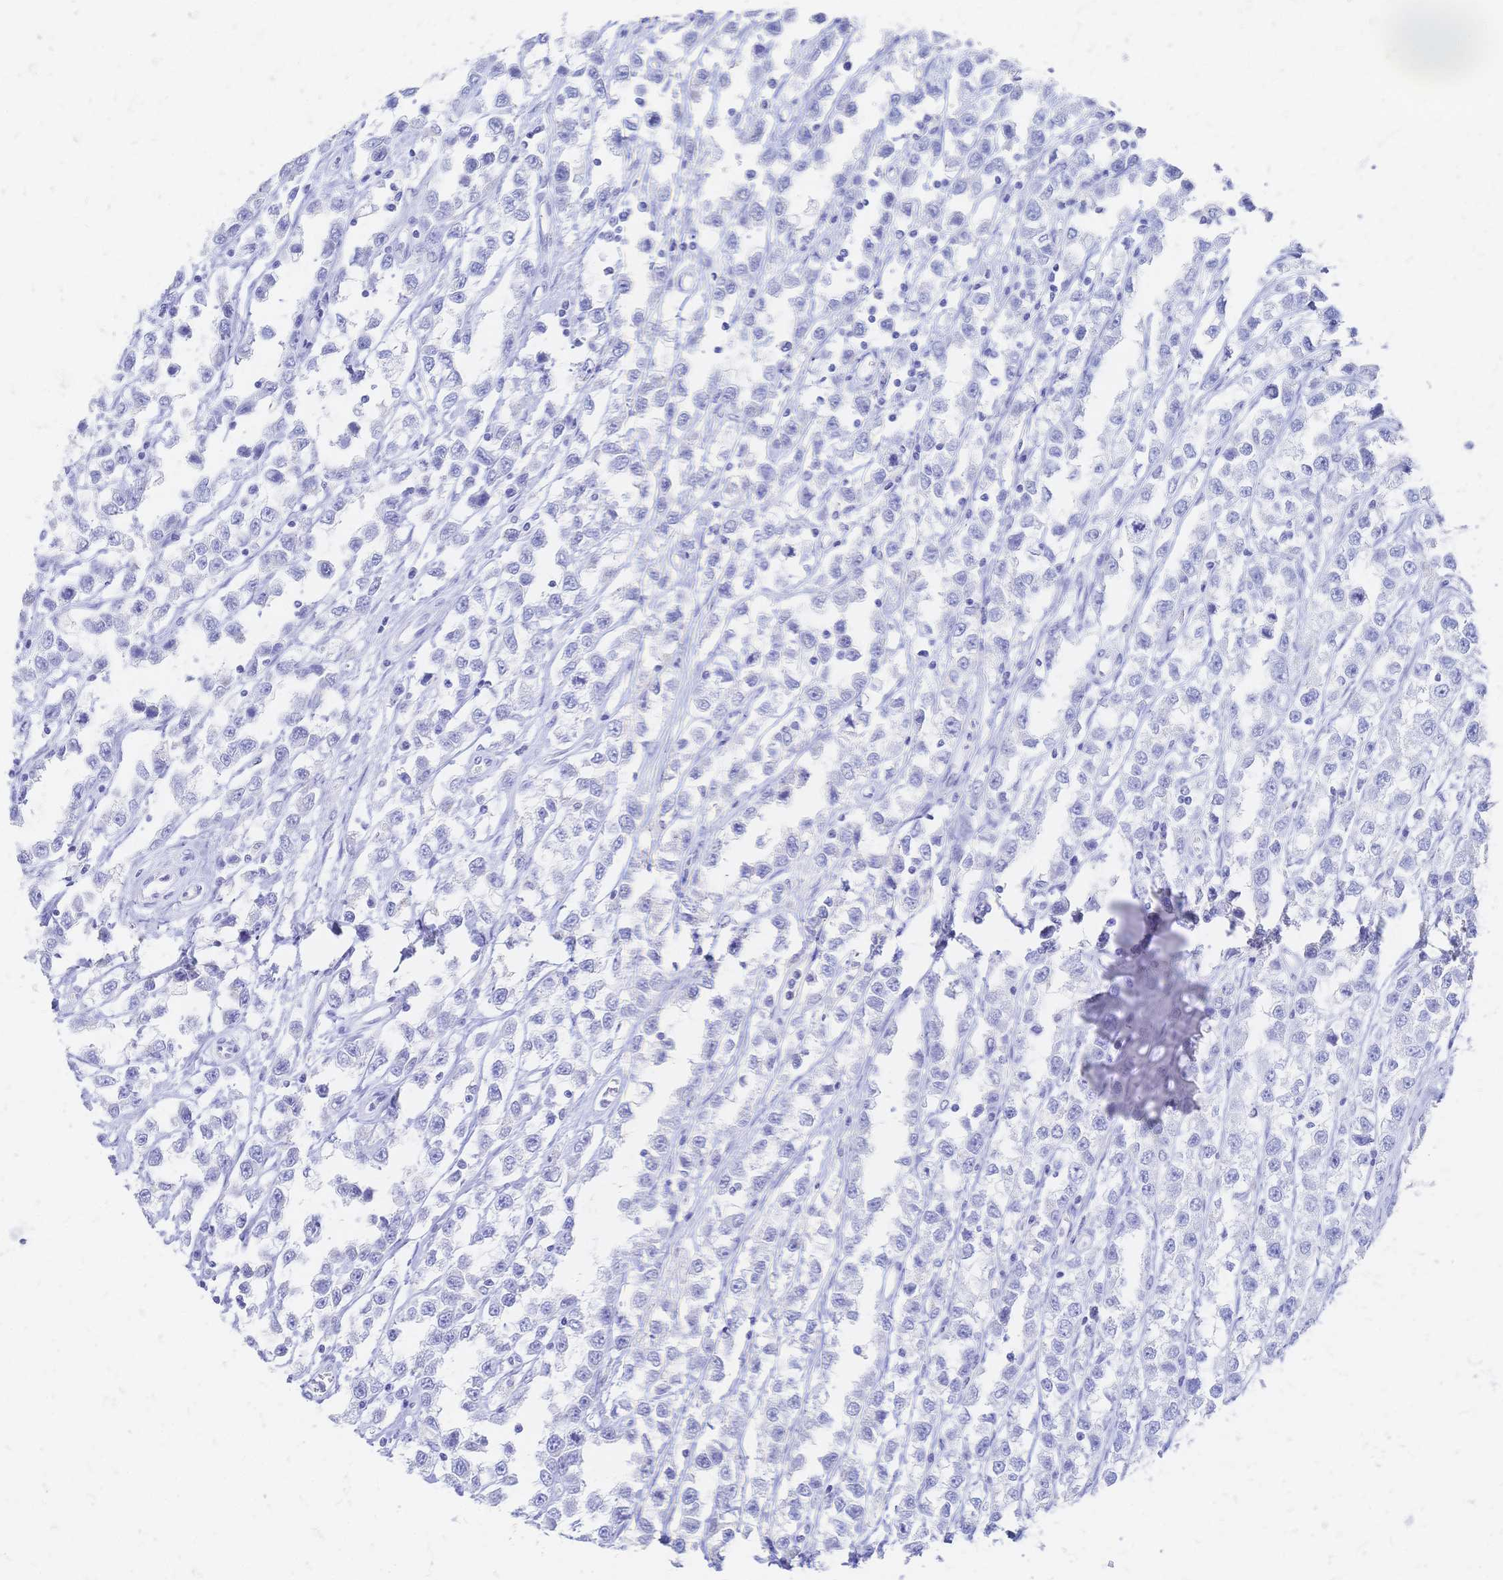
{"staining": {"intensity": "negative", "quantity": "none", "location": "none"}, "tissue": "testis cancer", "cell_type": "Tumor cells", "image_type": "cancer", "snomed": [{"axis": "morphology", "description": "Seminoma, NOS"}, {"axis": "topography", "description": "Testis"}], "caption": "Immunohistochemistry of human testis cancer (seminoma) demonstrates no staining in tumor cells.", "gene": "SLC5A1", "patient": {"sex": "male", "age": 34}}